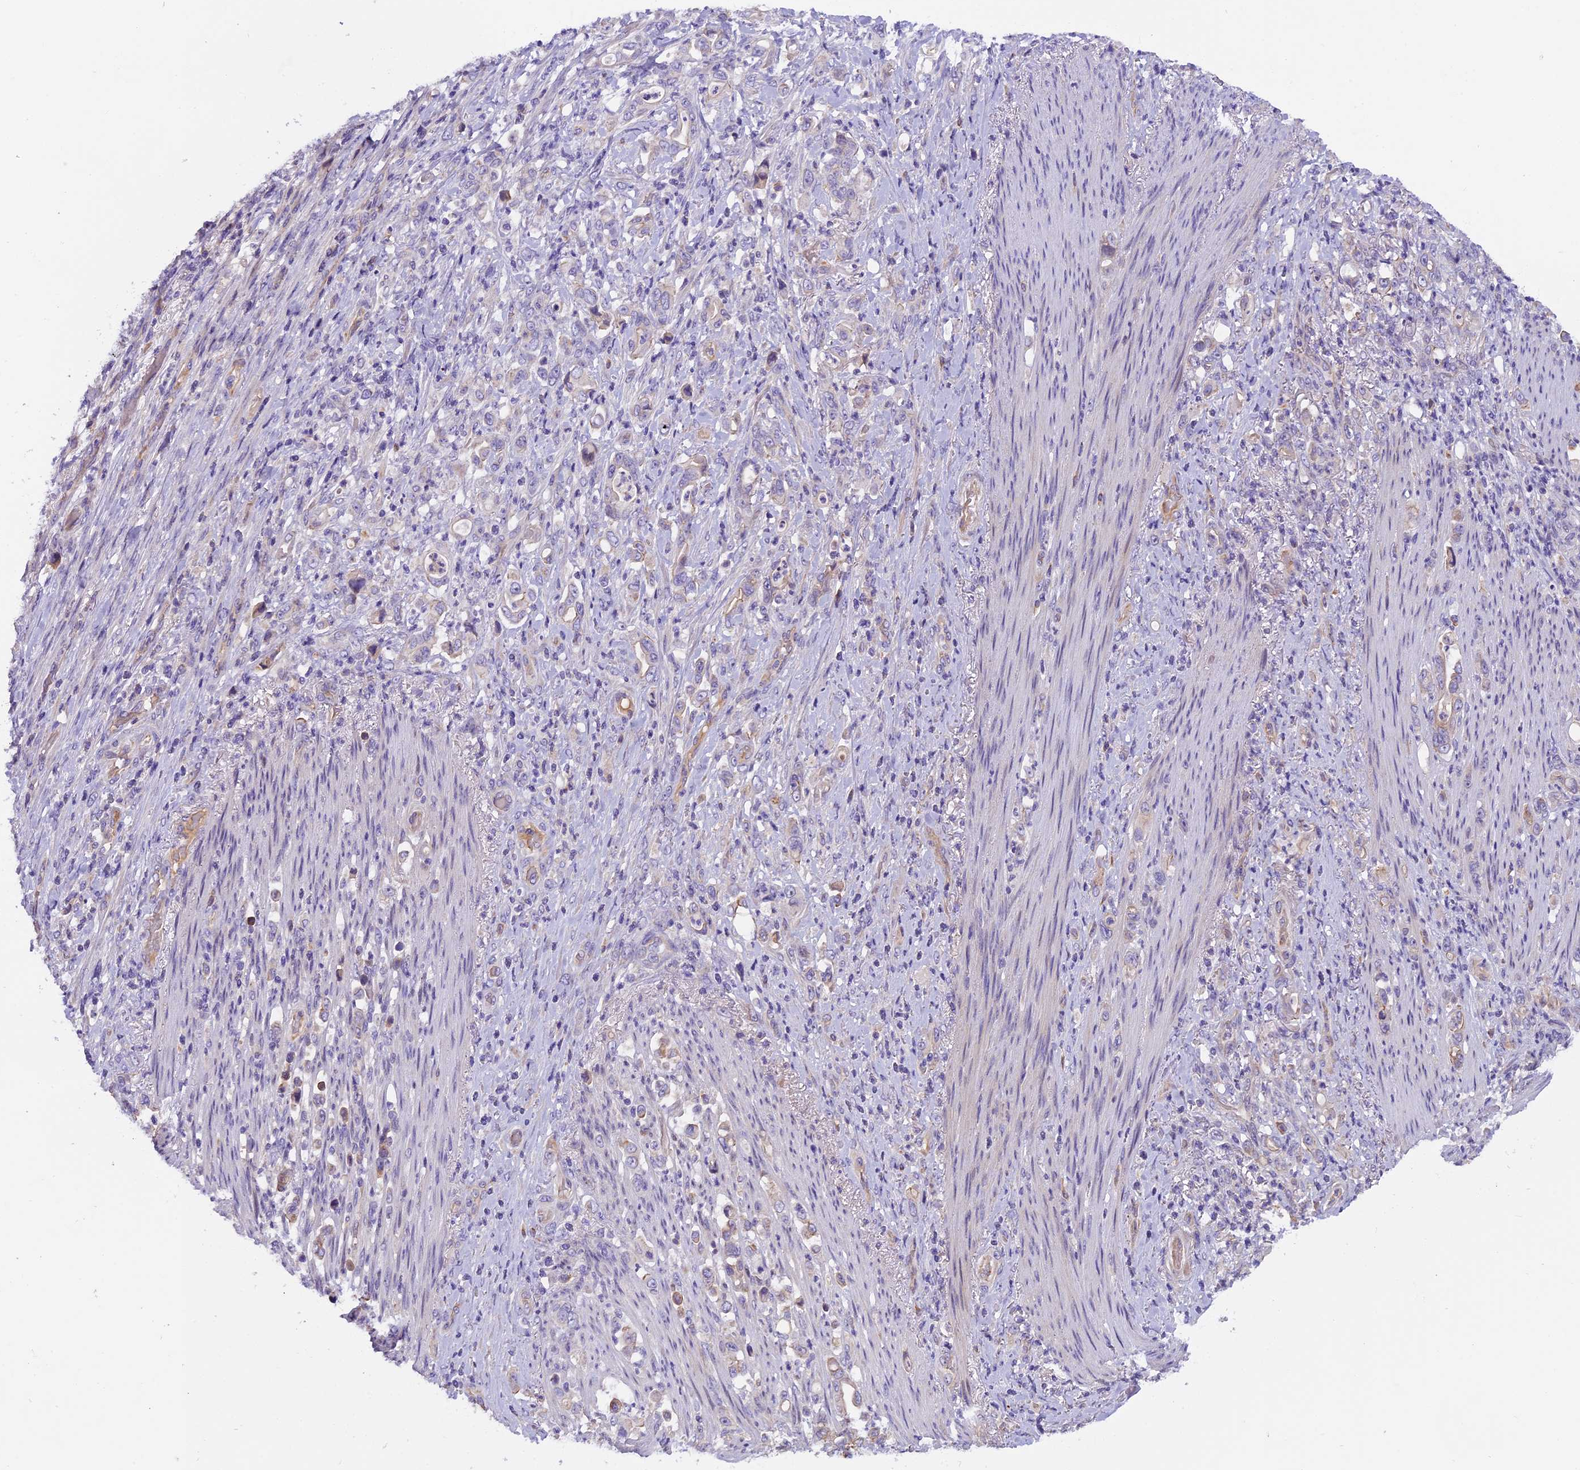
{"staining": {"intensity": "negative", "quantity": "none", "location": "none"}, "tissue": "stomach cancer", "cell_type": "Tumor cells", "image_type": "cancer", "snomed": [{"axis": "morphology", "description": "Normal tissue, NOS"}, {"axis": "morphology", "description": "Adenocarcinoma, NOS"}, {"axis": "topography", "description": "Stomach"}], "caption": "Immunohistochemistry (IHC) of human stomach cancer demonstrates no positivity in tumor cells.", "gene": "CCDC32", "patient": {"sex": "female", "age": 79}}